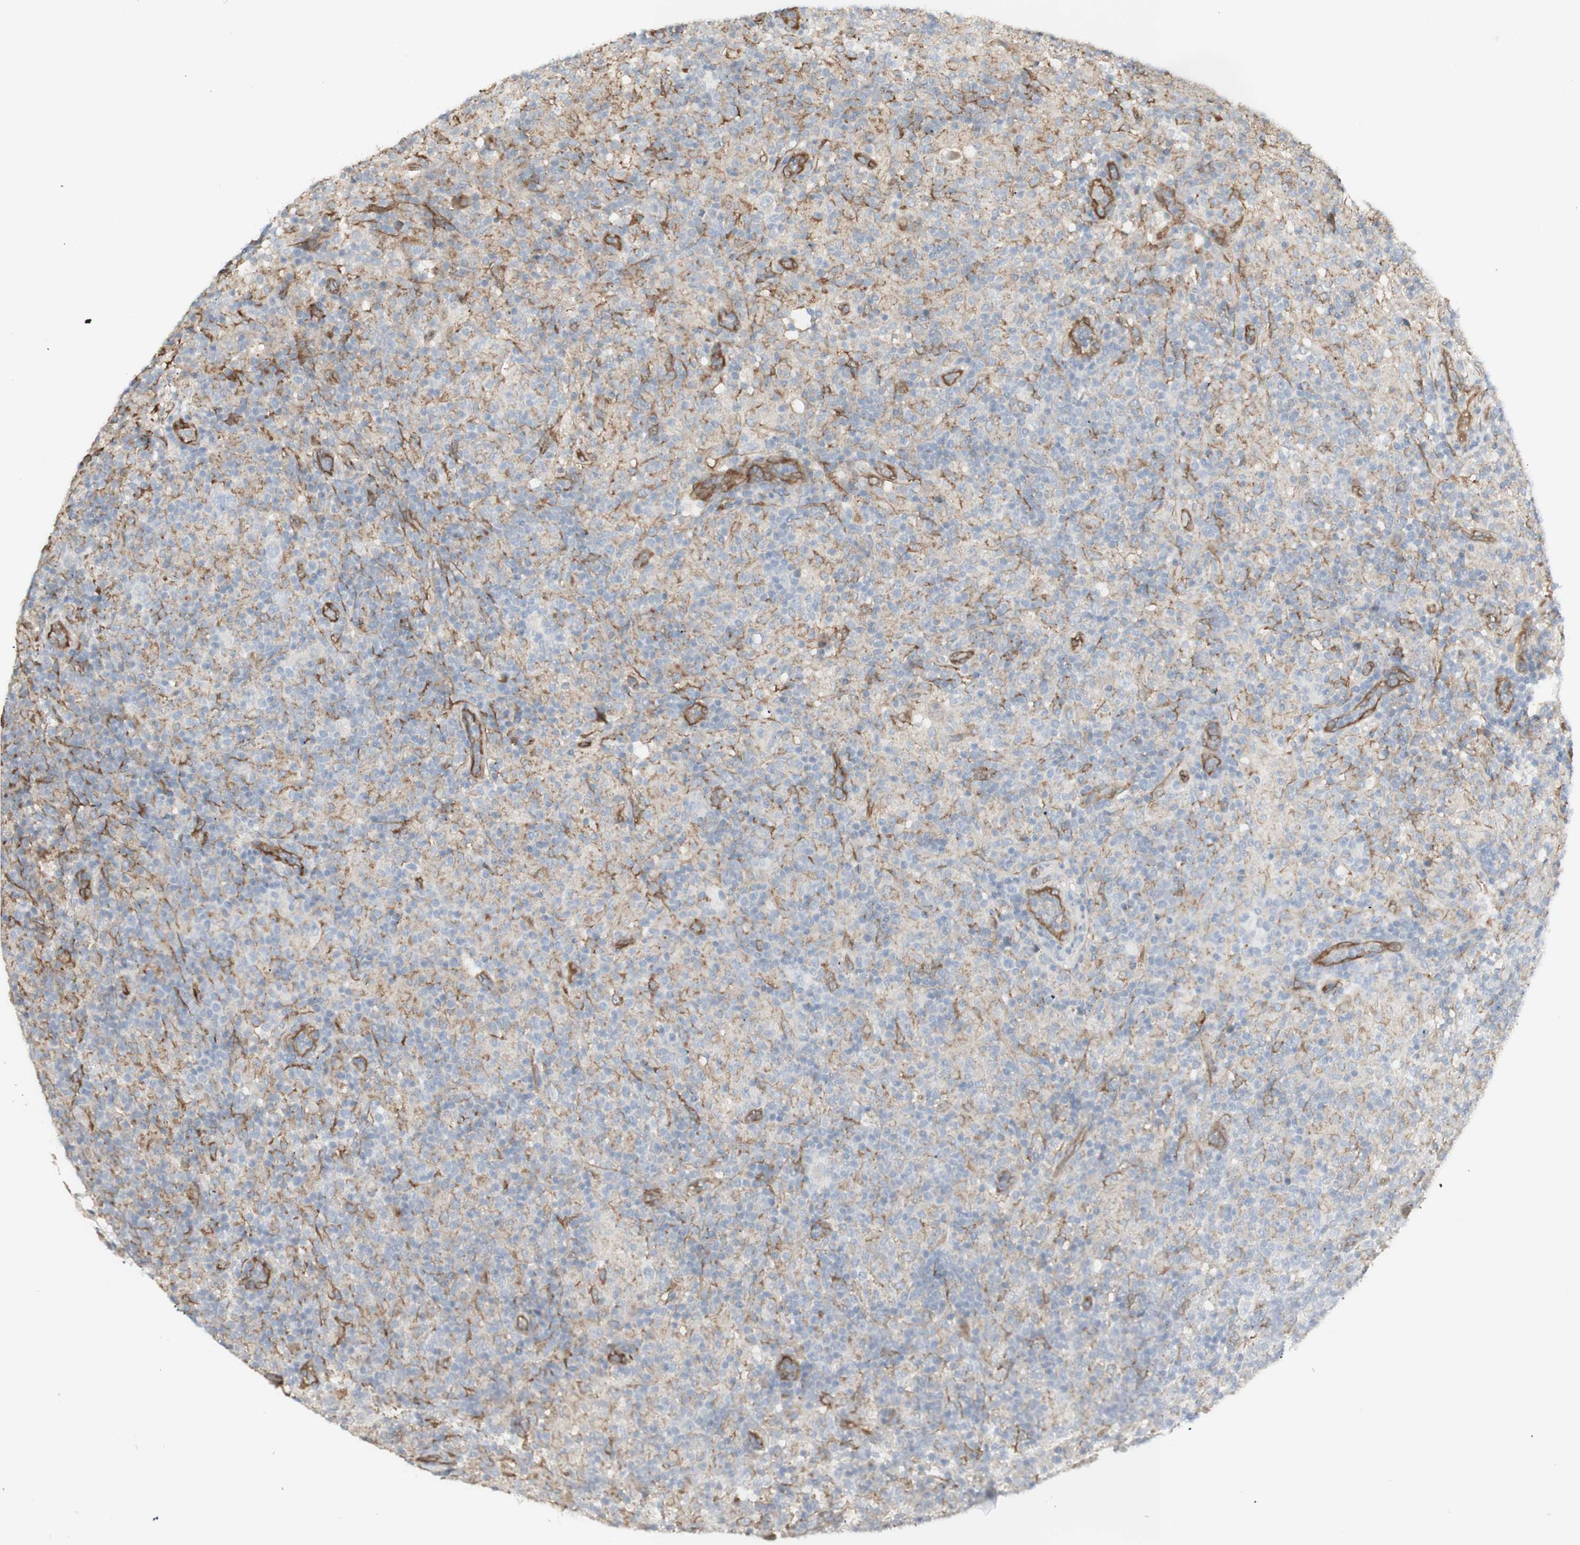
{"staining": {"intensity": "weak", "quantity": ">75%", "location": "cytoplasmic/membranous"}, "tissue": "lymphoma", "cell_type": "Tumor cells", "image_type": "cancer", "snomed": [{"axis": "morphology", "description": "Hodgkin's disease, NOS"}, {"axis": "topography", "description": "Lymph node"}], "caption": "Hodgkin's disease stained for a protein exhibits weak cytoplasmic/membranous positivity in tumor cells.", "gene": "CNN3", "patient": {"sex": "male", "age": 70}}